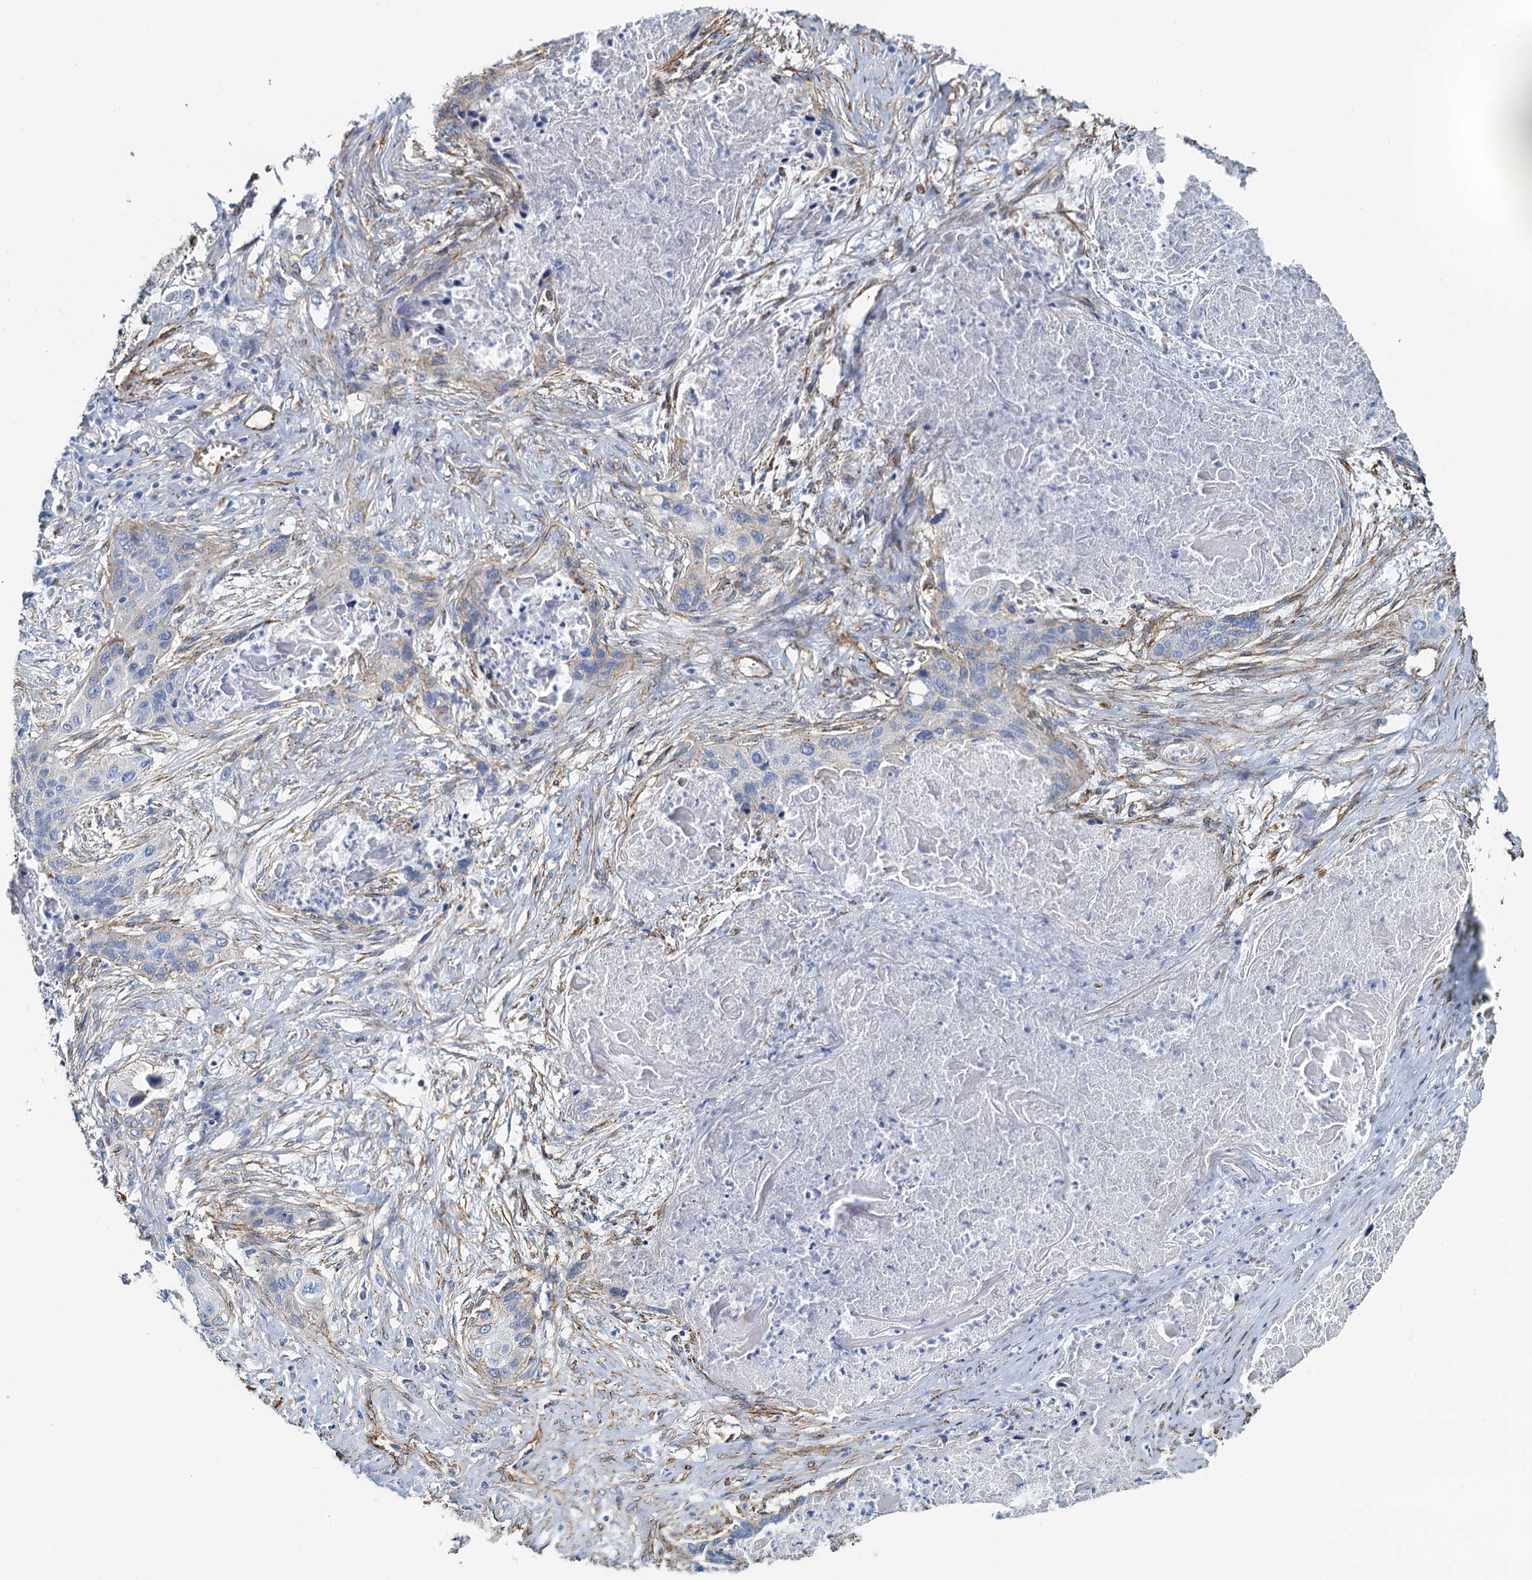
{"staining": {"intensity": "negative", "quantity": "none", "location": "none"}, "tissue": "lung cancer", "cell_type": "Tumor cells", "image_type": "cancer", "snomed": [{"axis": "morphology", "description": "Squamous cell carcinoma, NOS"}, {"axis": "topography", "description": "Lung"}], "caption": "A micrograph of human squamous cell carcinoma (lung) is negative for staining in tumor cells.", "gene": "DGKG", "patient": {"sex": "female", "age": 63}}